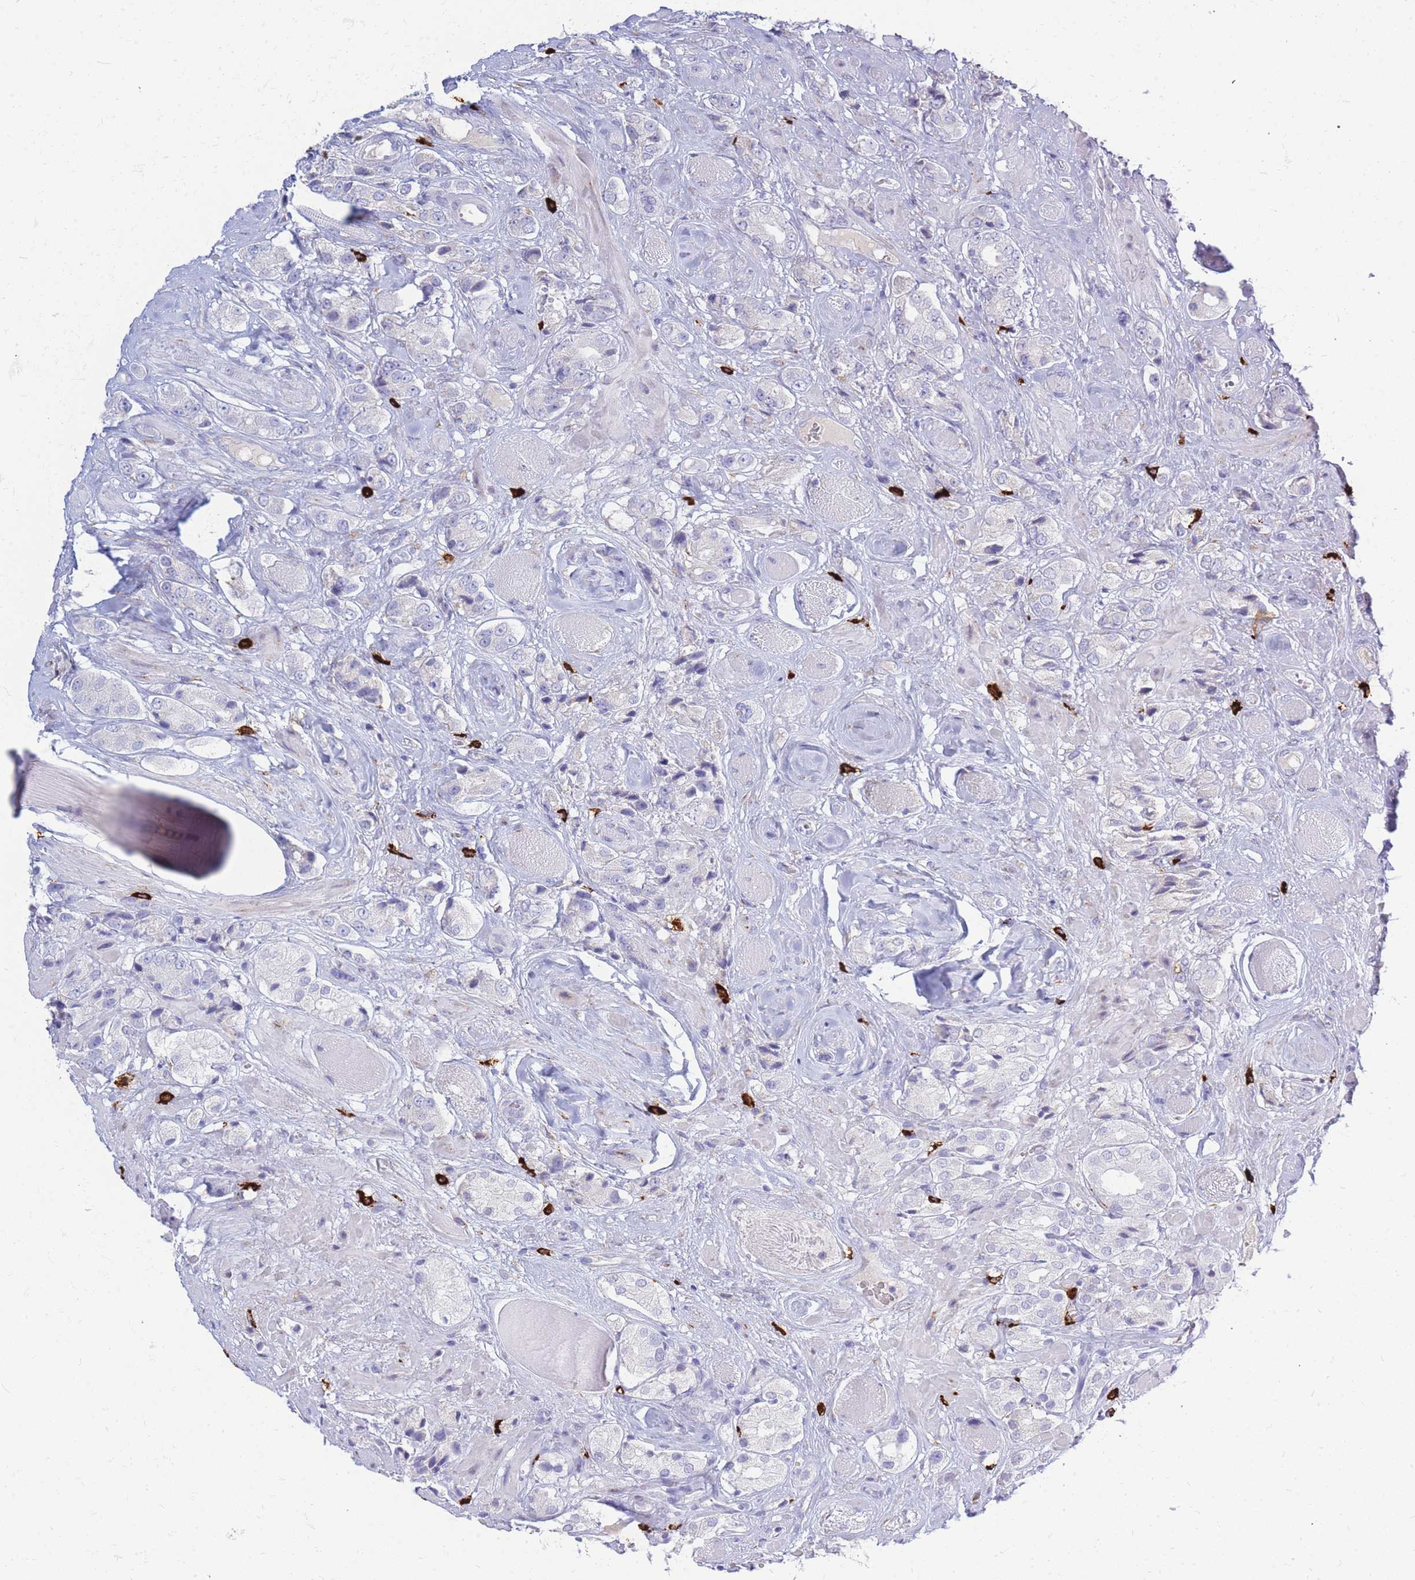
{"staining": {"intensity": "negative", "quantity": "none", "location": "none"}, "tissue": "prostate cancer", "cell_type": "Tumor cells", "image_type": "cancer", "snomed": [{"axis": "morphology", "description": "Adenocarcinoma, High grade"}, {"axis": "topography", "description": "Prostate and seminal vesicle, NOS"}], "caption": "Prostate cancer stained for a protein using IHC displays no expression tumor cells.", "gene": "TPSD1", "patient": {"sex": "male", "age": 64}}